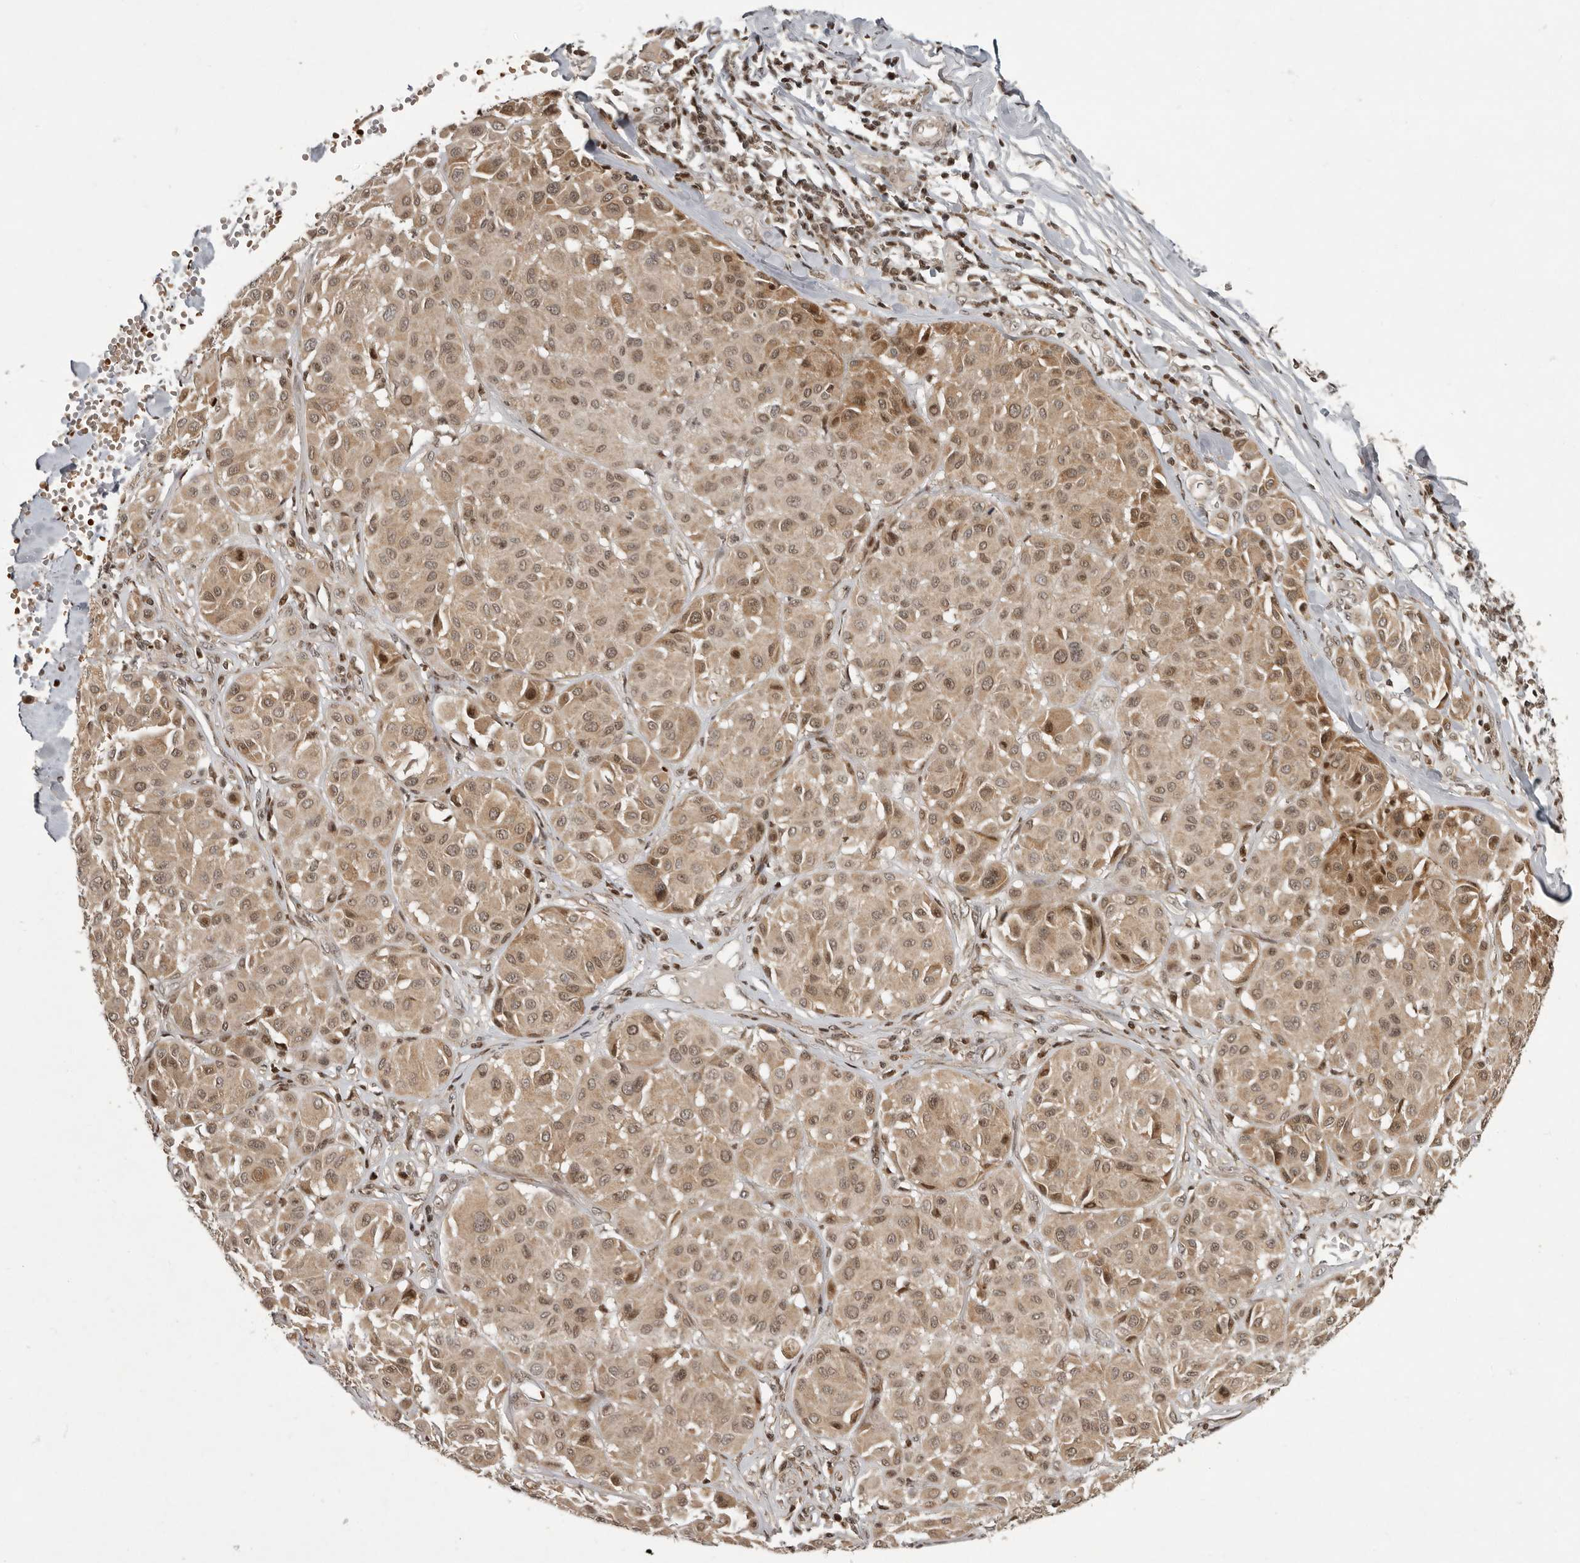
{"staining": {"intensity": "moderate", "quantity": ">75%", "location": "cytoplasmic/membranous,nuclear"}, "tissue": "melanoma", "cell_type": "Tumor cells", "image_type": "cancer", "snomed": [{"axis": "morphology", "description": "Malignant melanoma, Metastatic site"}, {"axis": "topography", "description": "Soft tissue"}], "caption": "An image of human malignant melanoma (metastatic site) stained for a protein demonstrates moderate cytoplasmic/membranous and nuclear brown staining in tumor cells. Nuclei are stained in blue.", "gene": "RABIF", "patient": {"sex": "male", "age": 41}}